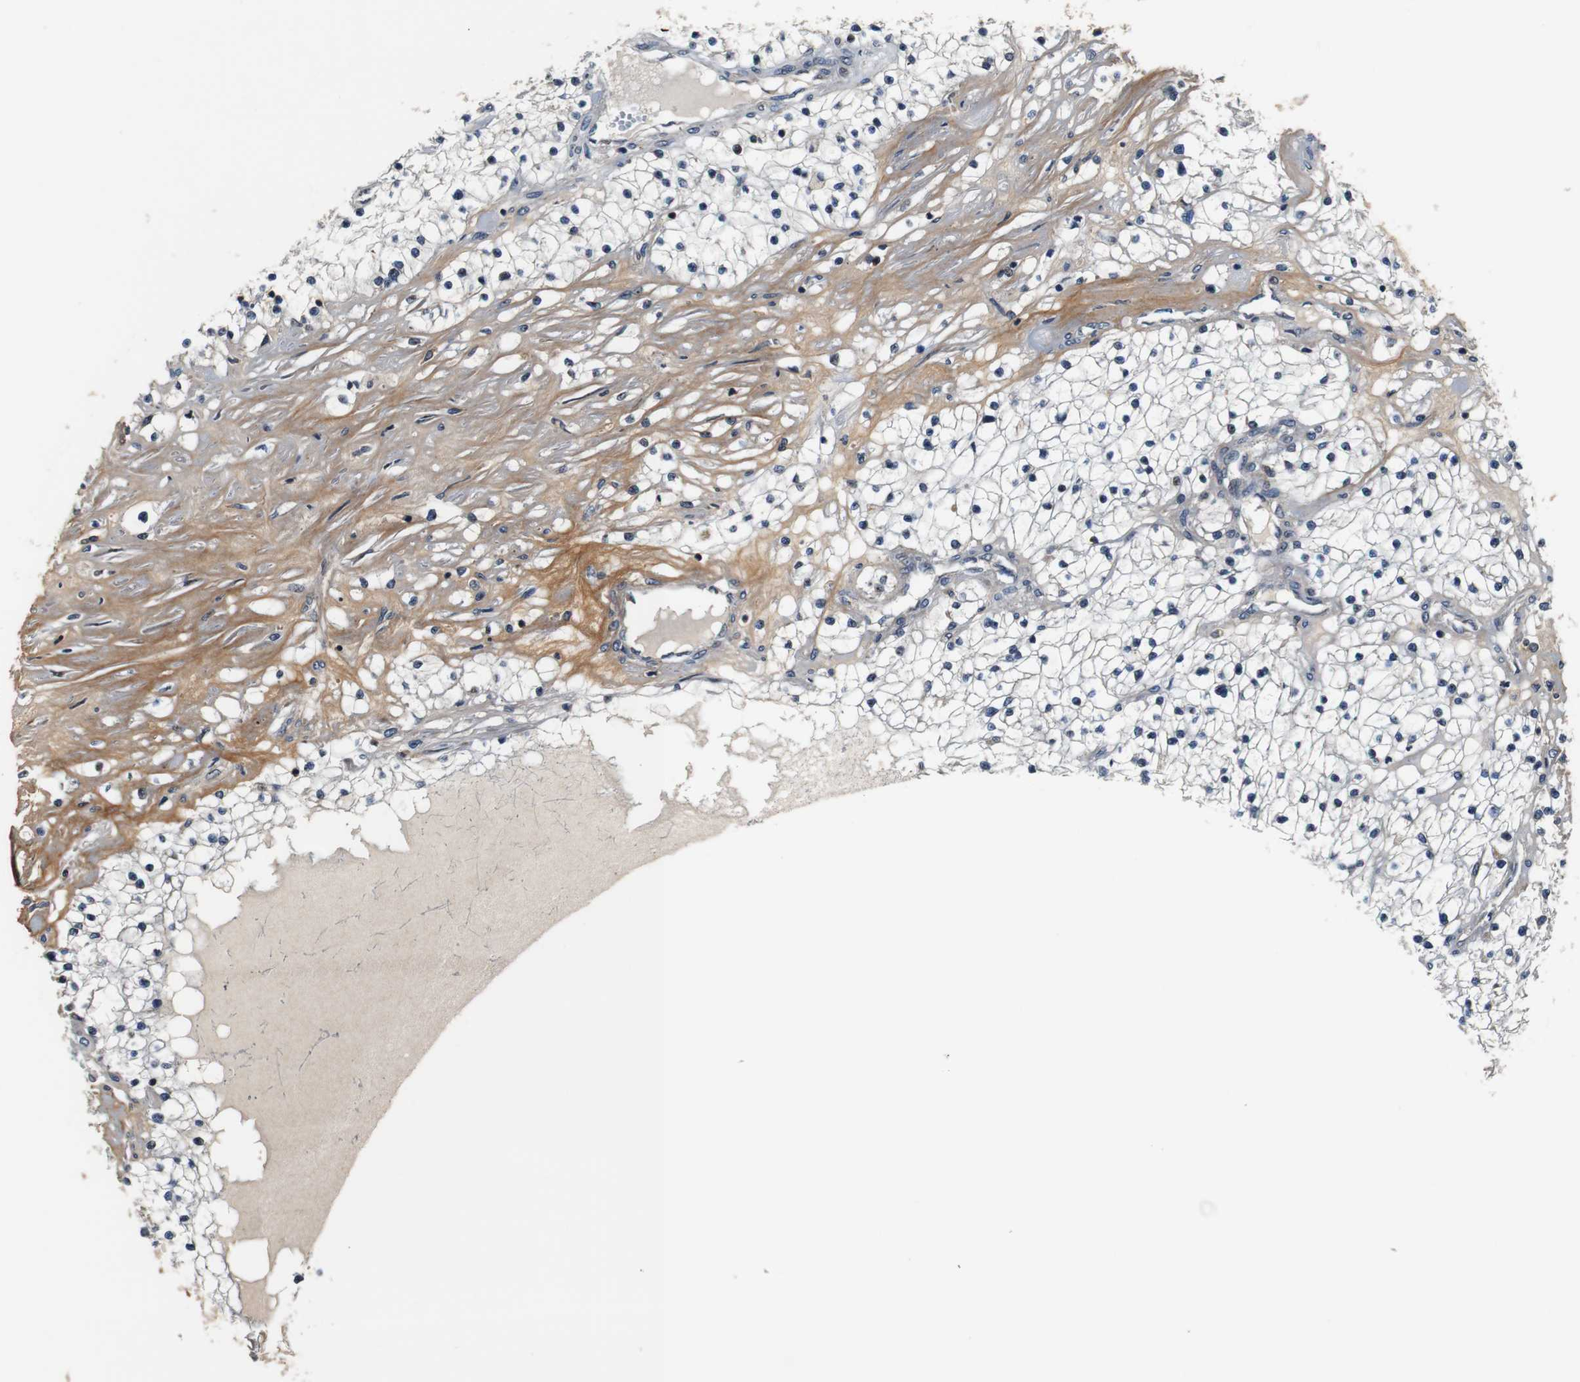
{"staining": {"intensity": "negative", "quantity": "none", "location": "none"}, "tissue": "renal cancer", "cell_type": "Tumor cells", "image_type": "cancer", "snomed": [{"axis": "morphology", "description": "Adenocarcinoma, NOS"}, {"axis": "topography", "description": "Kidney"}], "caption": "Tumor cells show no significant protein staining in adenocarcinoma (renal).", "gene": "LRP4", "patient": {"sex": "male", "age": 68}}